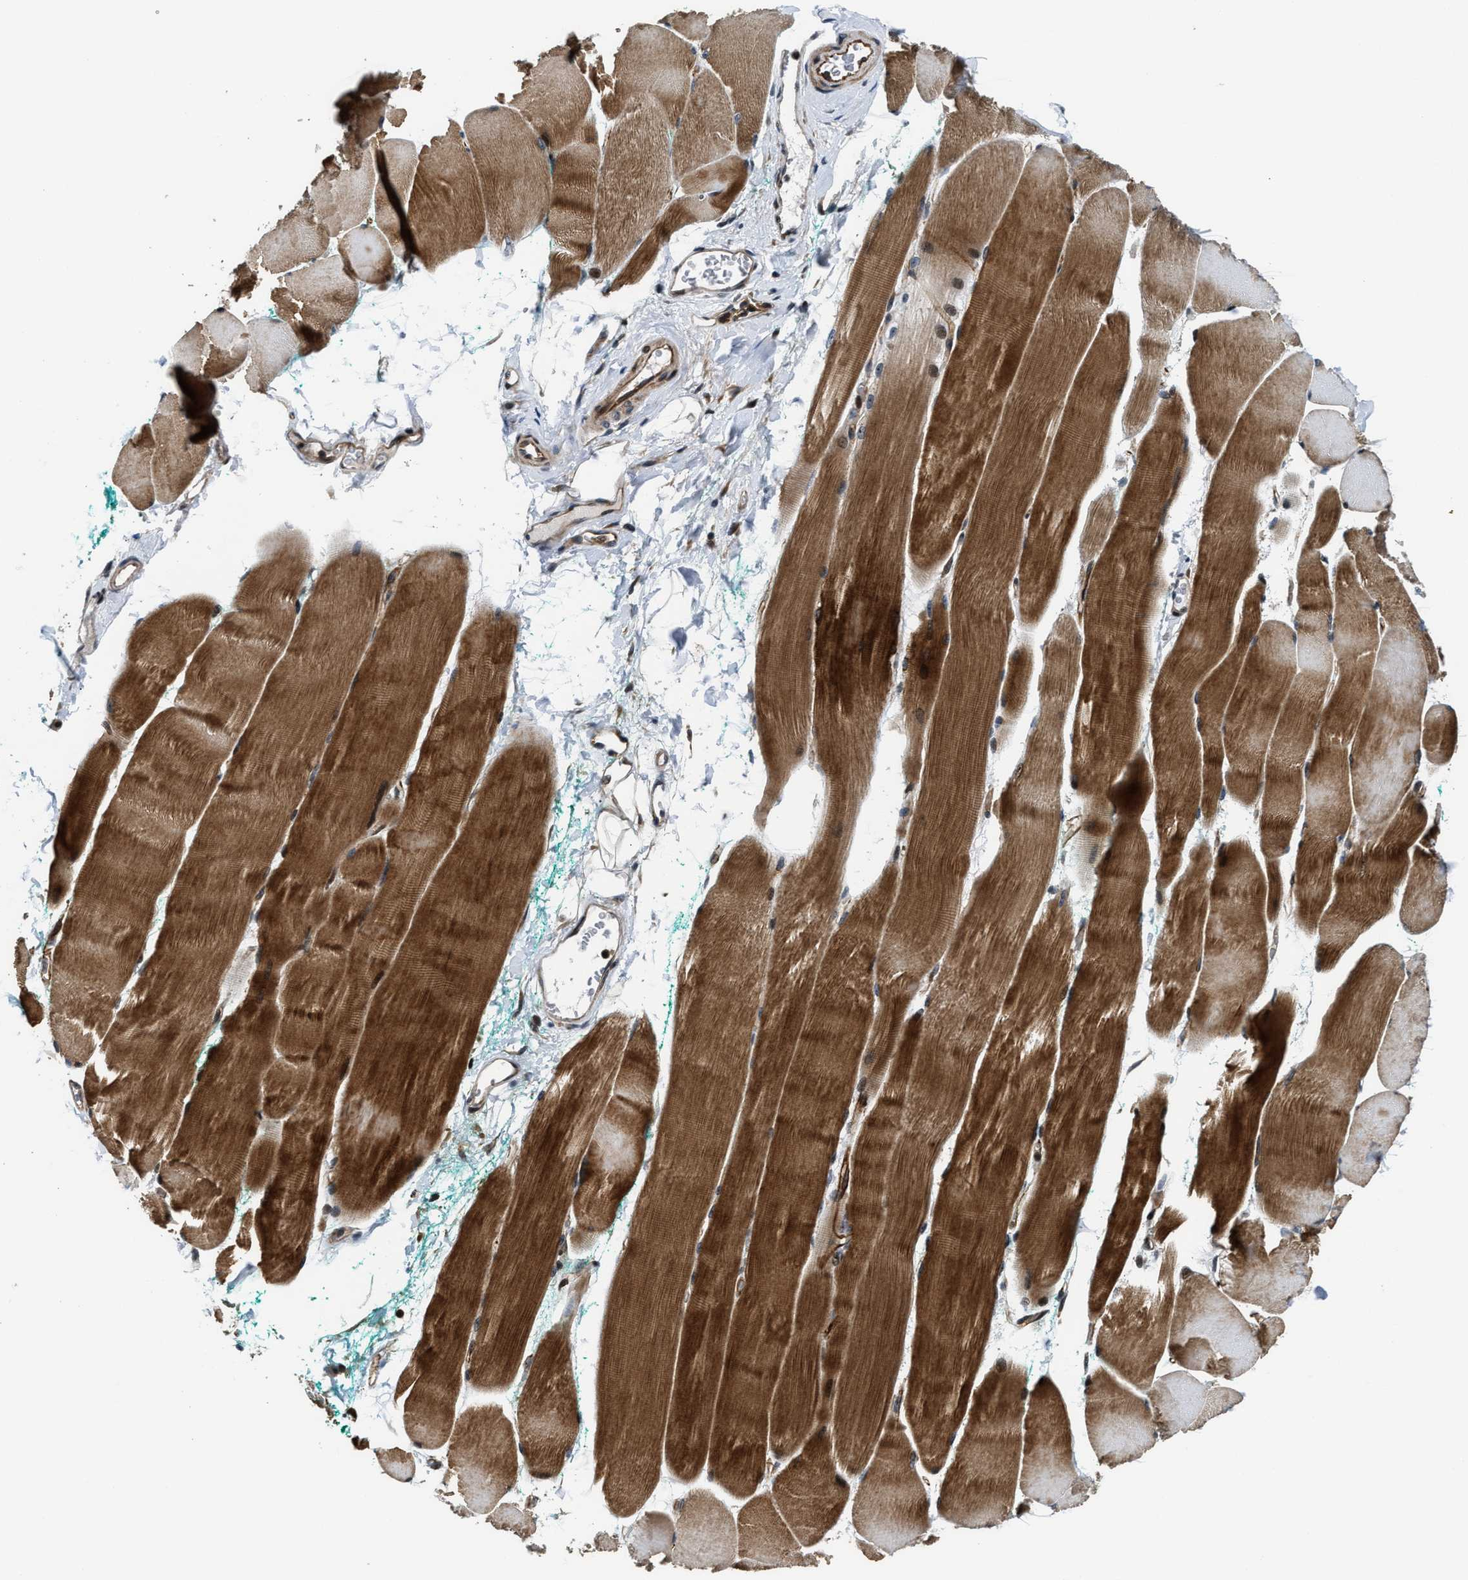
{"staining": {"intensity": "strong", "quantity": ">75%", "location": "cytoplasmic/membranous,nuclear"}, "tissue": "skeletal muscle", "cell_type": "Myocytes", "image_type": "normal", "snomed": [{"axis": "morphology", "description": "Normal tissue, NOS"}, {"axis": "morphology", "description": "Squamous cell carcinoma, NOS"}, {"axis": "topography", "description": "Skeletal muscle"}], "caption": "Strong cytoplasmic/membranous,nuclear protein positivity is seen in approximately >75% of myocytes in skeletal muscle. The staining was performed using DAB, with brown indicating positive protein expression. Nuclei are stained blue with hematoxylin.", "gene": "ALDH3A2", "patient": {"sex": "male", "age": 51}}